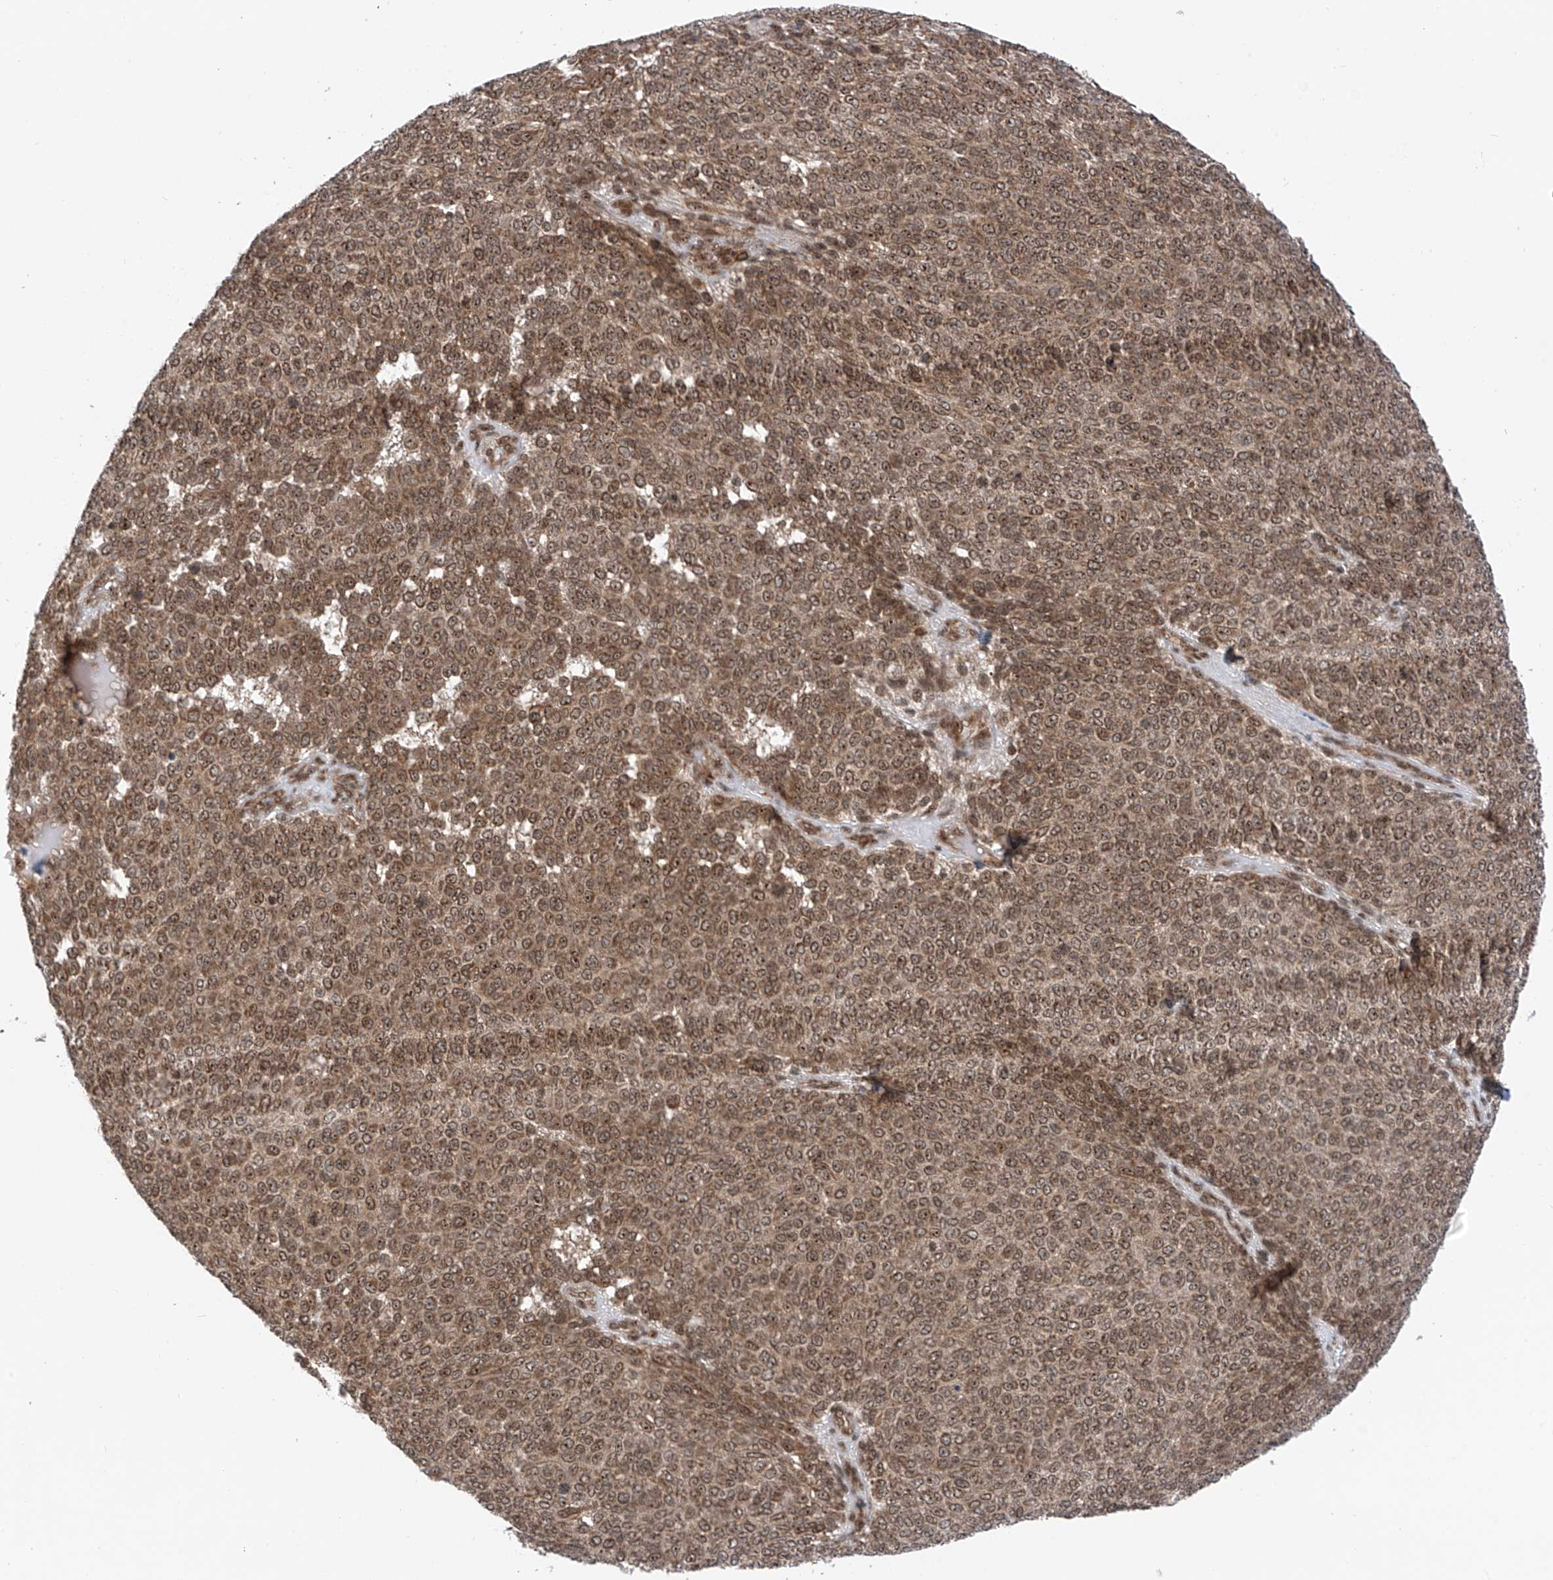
{"staining": {"intensity": "moderate", "quantity": ">75%", "location": "cytoplasmic/membranous,nuclear"}, "tissue": "melanoma", "cell_type": "Tumor cells", "image_type": "cancer", "snomed": [{"axis": "morphology", "description": "Malignant melanoma, NOS"}, {"axis": "topography", "description": "Skin"}], "caption": "Moderate cytoplasmic/membranous and nuclear staining is present in about >75% of tumor cells in malignant melanoma.", "gene": "C1orf131", "patient": {"sex": "male", "age": 49}}